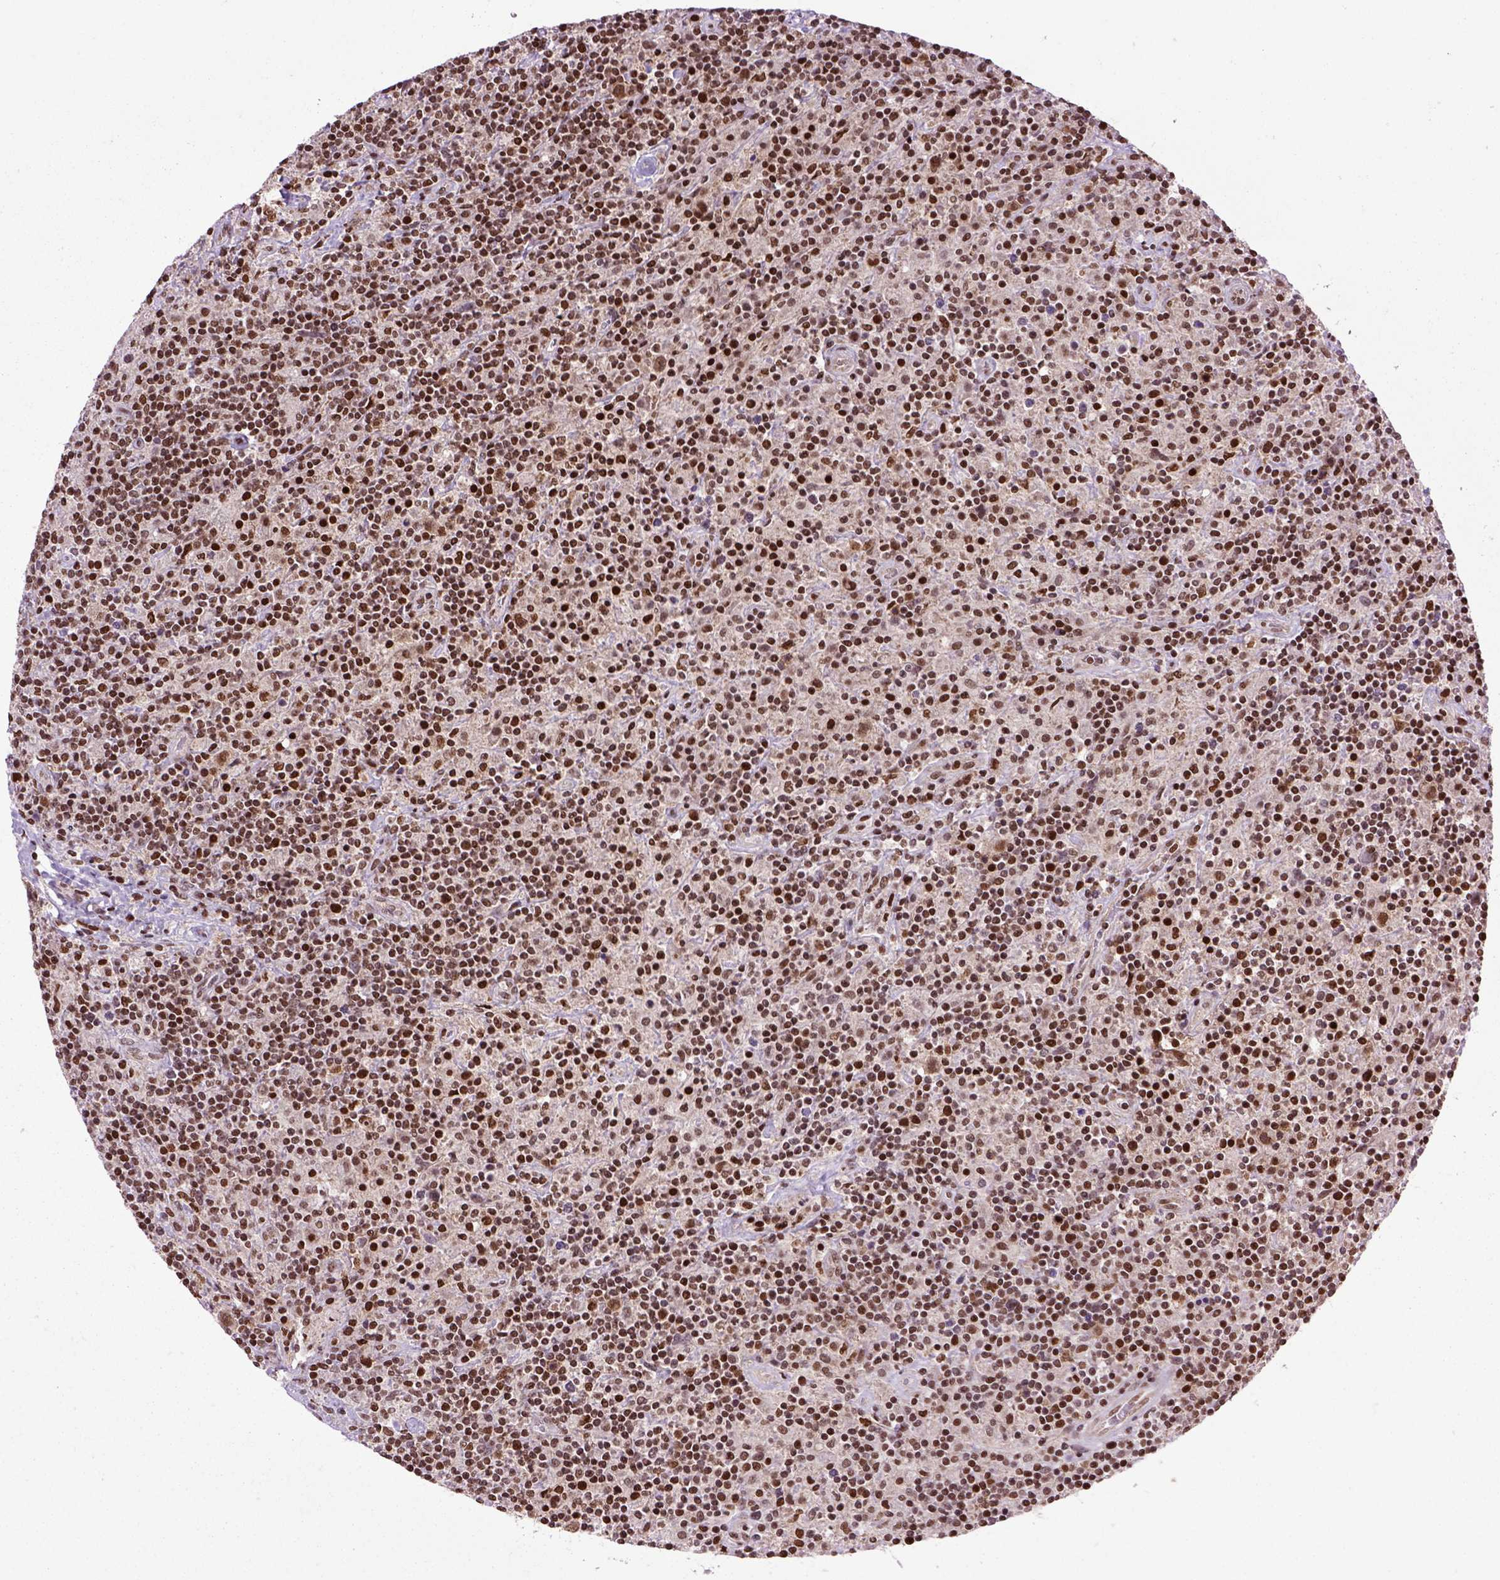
{"staining": {"intensity": "strong", "quantity": ">75%", "location": "nuclear"}, "tissue": "lymphoma", "cell_type": "Tumor cells", "image_type": "cancer", "snomed": [{"axis": "morphology", "description": "Hodgkin's disease, NOS"}, {"axis": "topography", "description": "Lymph node"}], "caption": "Hodgkin's disease tissue exhibits strong nuclear staining in approximately >75% of tumor cells, visualized by immunohistochemistry.", "gene": "CELF1", "patient": {"sex": "male", "age": 70}}